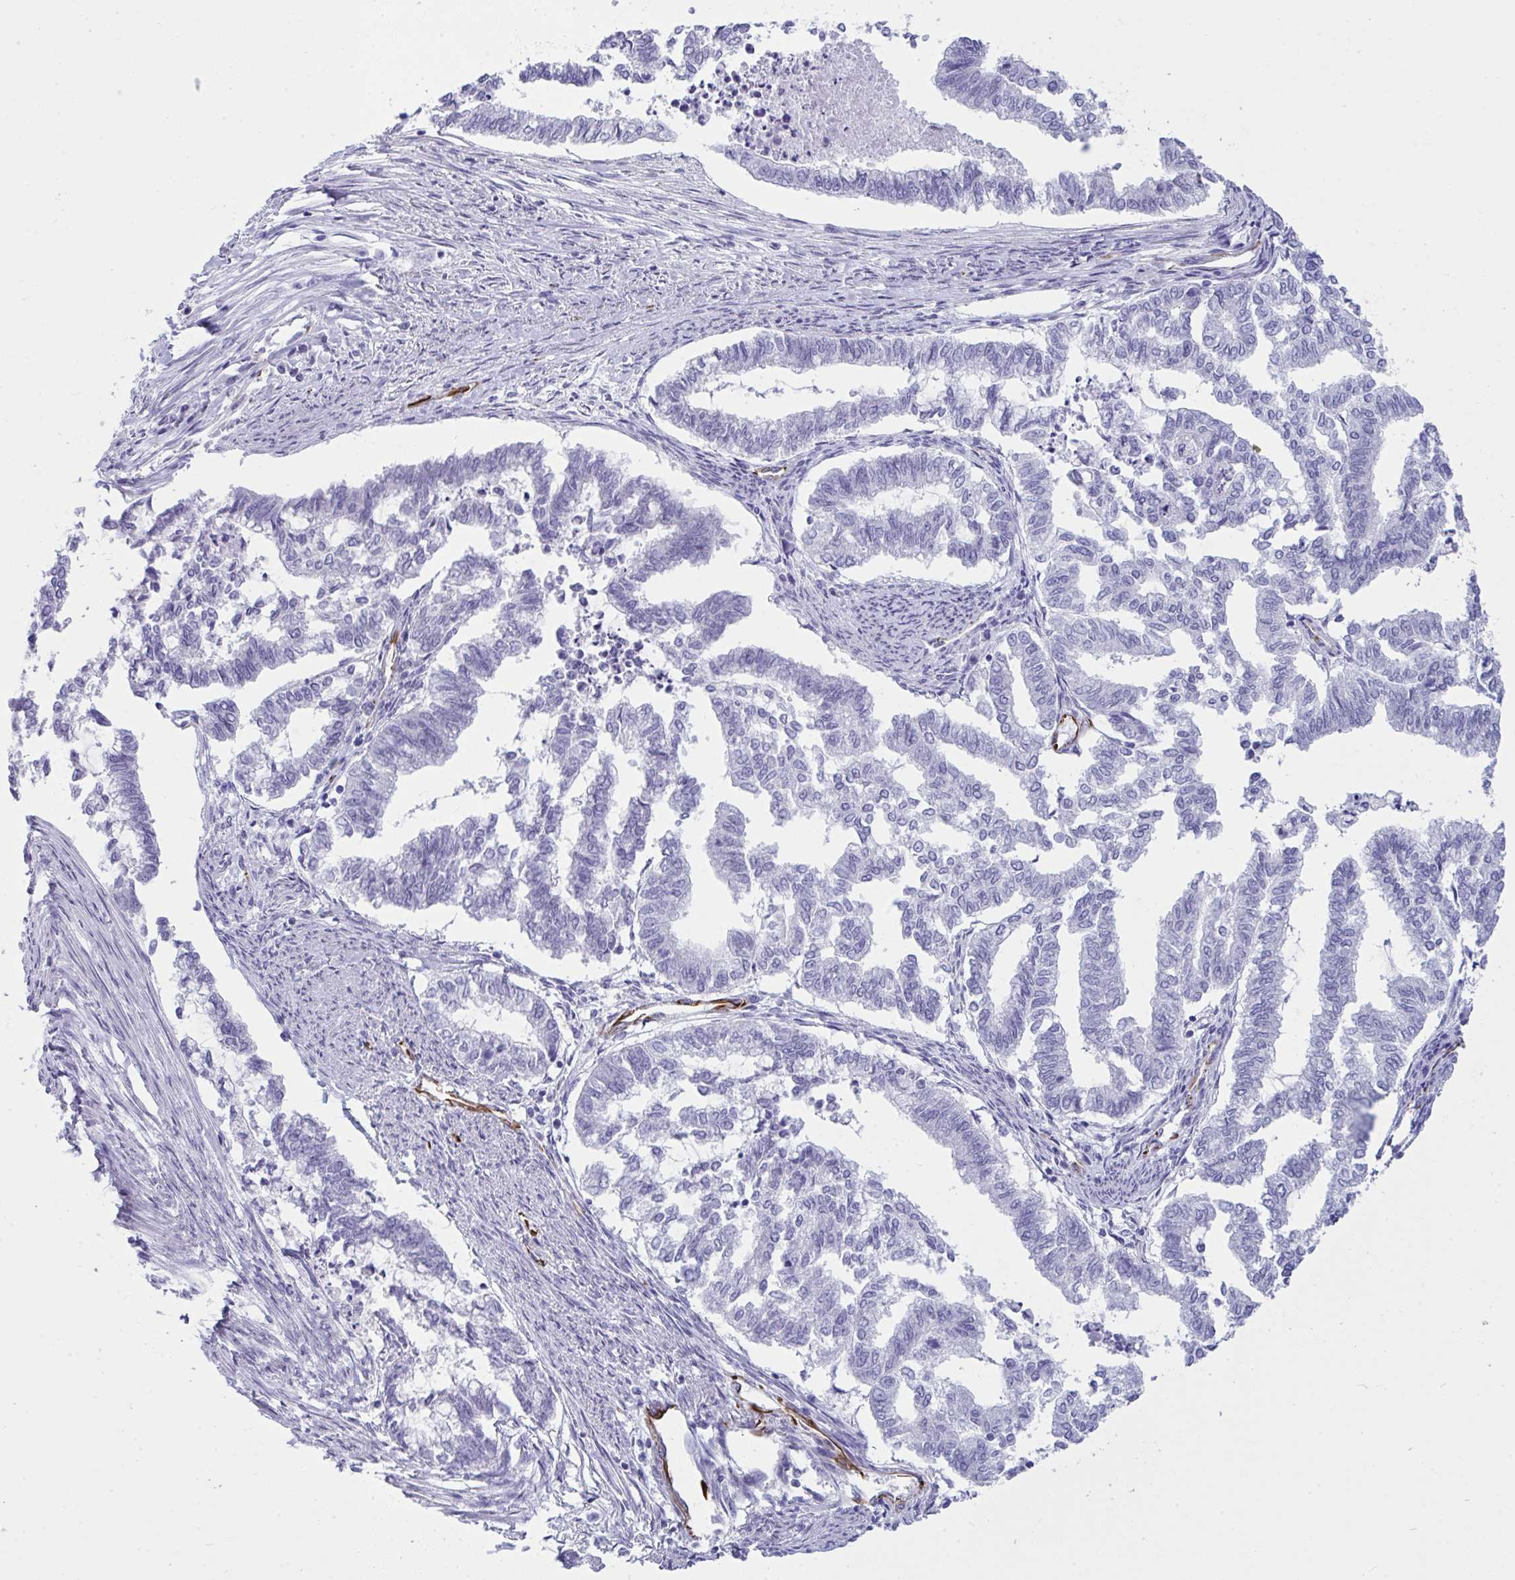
{"staining": {"intensity": "negative", "quantity": "none", "location": "none"}, "tissue": "endometrial cancer", "cell_type": "Tumor cells", "image_type": "cancer", "snomed": [{"axis": "morphology", "description": "Adenocarcinoma, NOS"}, {"axis": "topography", "description": "Endometrium"}], "caption": "Photomicrograph shows no protein staining in tumor cells of endometrial cancer (adenocarcinoma) tissue. (DAB (3,3'-diaminobenzidine) IHC visualized using brightfield microscopy, high magnification).", "gene": "SLC35B1", "patient": {"sex": "female", "age": 79}}